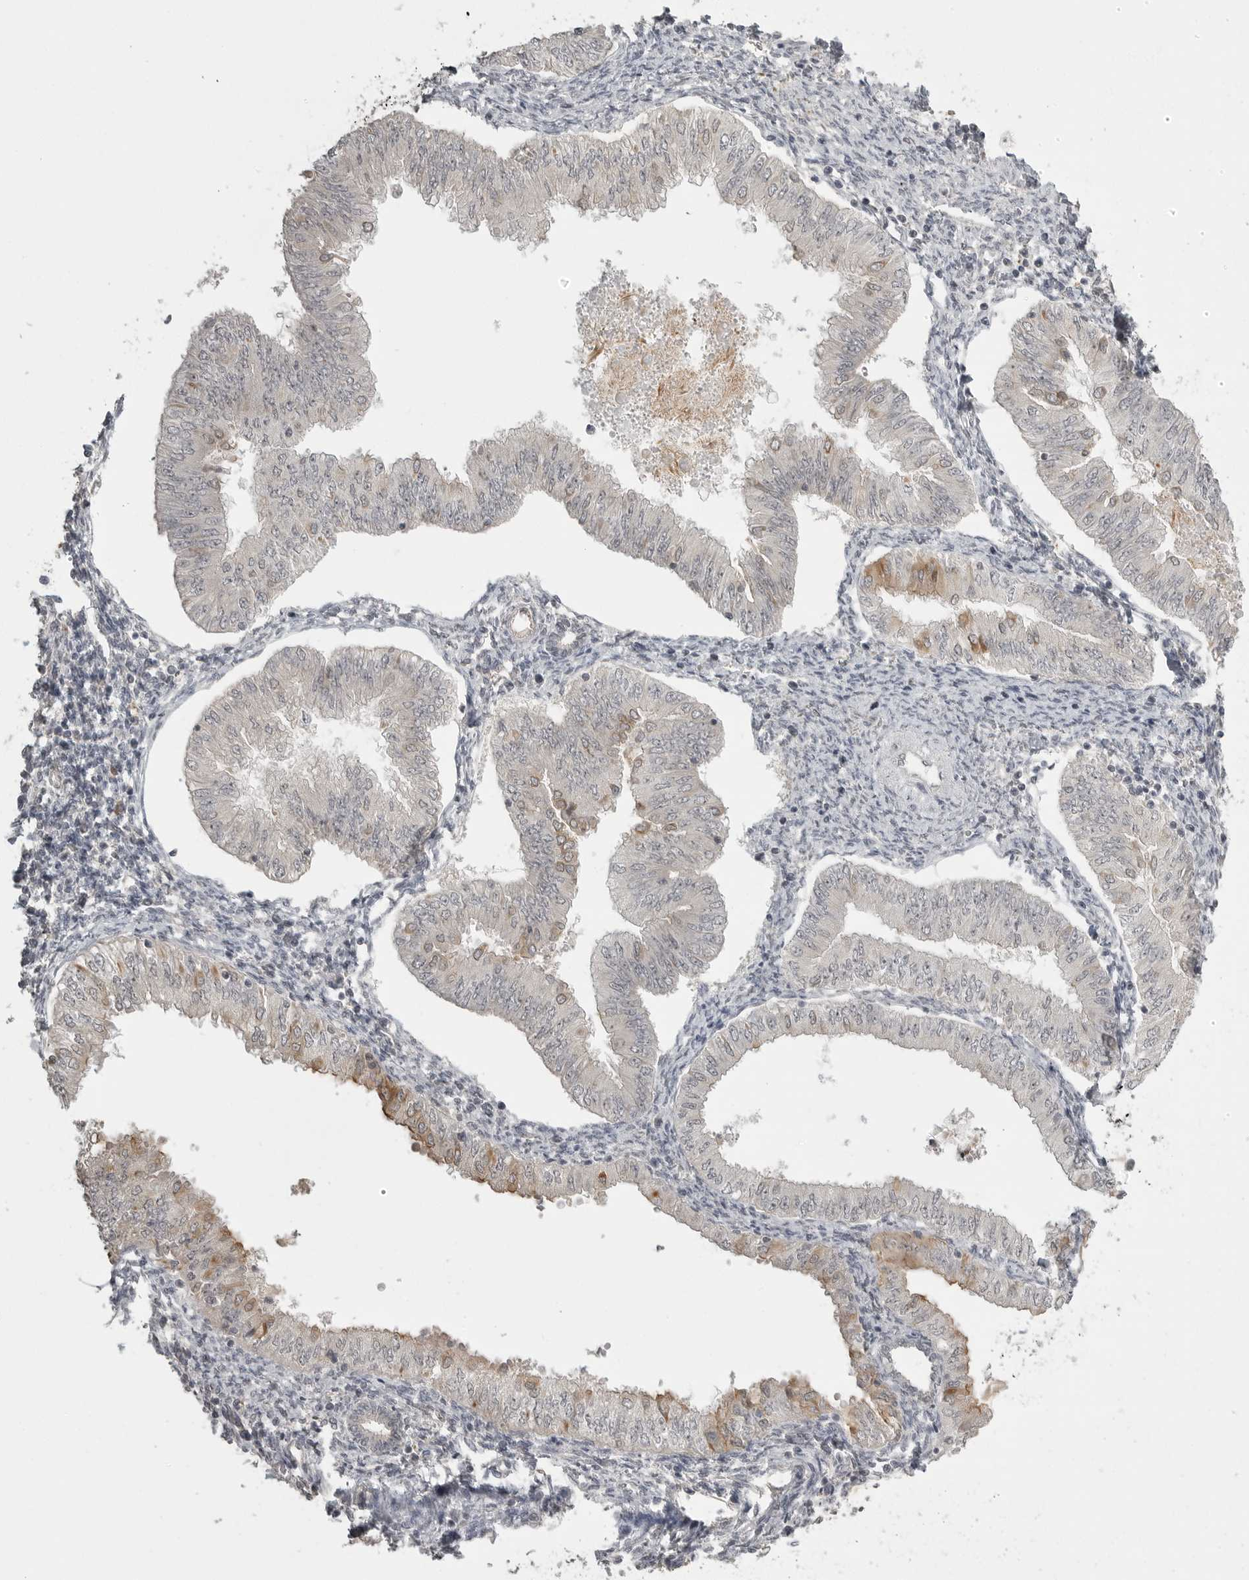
{"staining": {"intensity": "moderate", "quantity": "<25%", "location": "cytoplasmic/membranous"}, "tissue": "endometrial cancer", "cell_type": "Tumor cells", "image_type": "cancer", "snomed": [{"axis": "morphology", "description": "Normal tissue, NOS"}, {"axis": "morphology", "description": "Adenocarcinoma, NOS"}, {"axis": "topography", "description": "Endometrium"}], "caption": "Protein analysis of endometrial cancer tissue shows moderate cytoplasmic/membranous staining in about <25% of tumor cells.", "gene": "SMG8", "patient": {"sex": "female", "age": 53}}